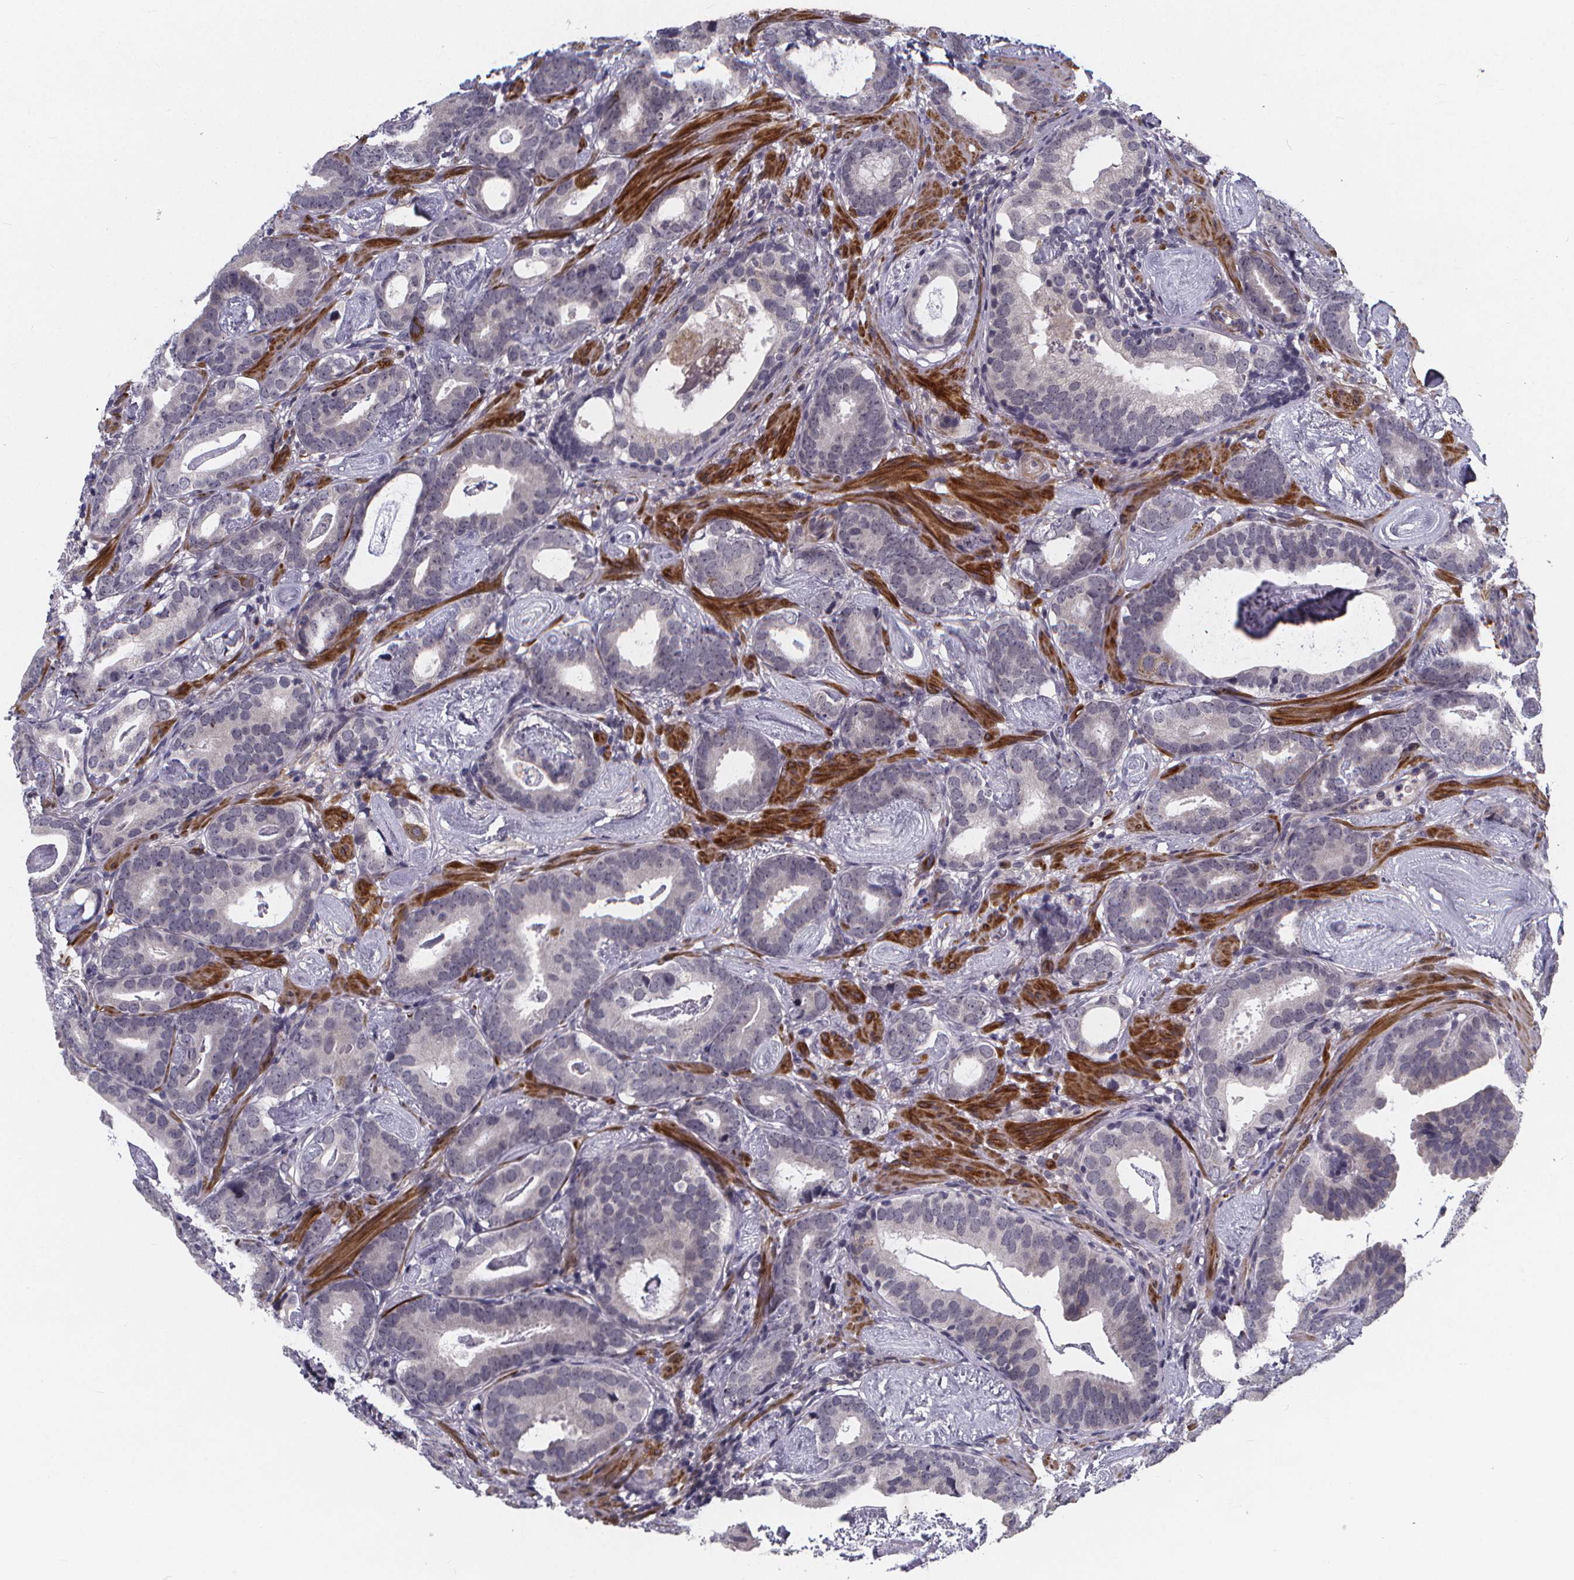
{"staining": {"intensity": "negative", "quantity": "none", "location": "none"}, "tissue": "prostate cancer", "cell_type": "Tumor cells", "image_type": "cancer", "snomed": [{"axis": "morphology", "description": "Adenocarcinoma, Low grade"}, {"axis": "topography", "description": "Prostate and seminal vesicle, NOS"}], "caption": "Immunohistochemical staining of prostate low-grade adenocarcinoma shows no significant staining in tumor cells. The staining was performed using DAB (3,3'-diaminobenzidine) to visualize the protein expression in brown, while the nuclei were stained in blue with hematoxylin (Magnification: 20x).", "gene": "FBXW2", "patient": {"sex": "male", "age": 71}}